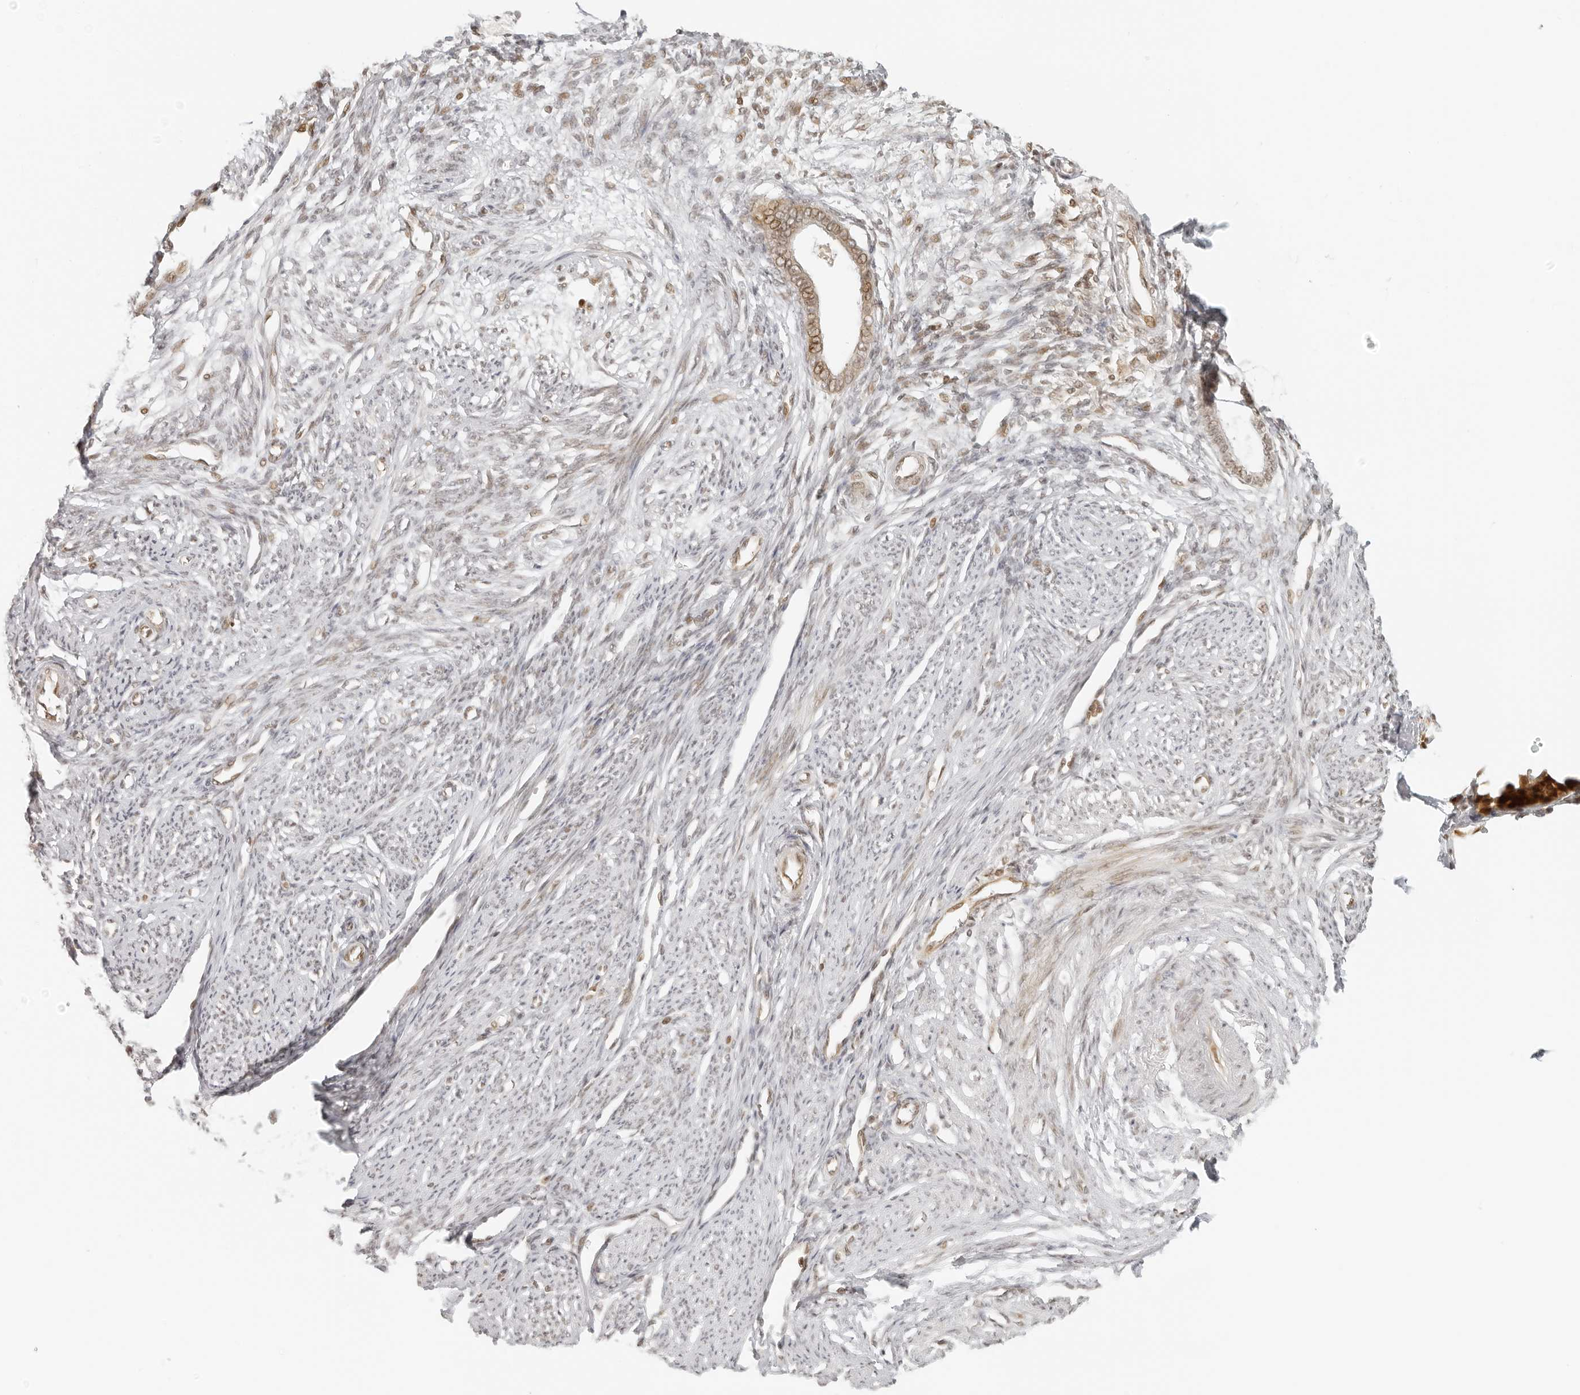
{"staining": {"intensity": "moderate", "quantity": "25%-75%", "location": "cytoplasmic/membranous,nuclear"}, "tissue": "endometrium", "cell_type": "Cells in endometrial stroma", "image_type": "normal", "snomed": [{"axis": "morphology", "description": "Normal tissue, NOS"}, {"axis": "topography", "description": "Endometrium"}], "caption": "IHC micrograph of normal endometrium: endometrium stained using immunohistochemistry (IHC) displays medium levels of moderate protein expression localized specifically in the cytoplasmic/membranous,nuclear of cells in endometrial stroma, appearing as a cytoplasmic/membranous,nuclear brown color.", "gene": "ZNF407", "patient": {"sex": "female", "age": 56}}